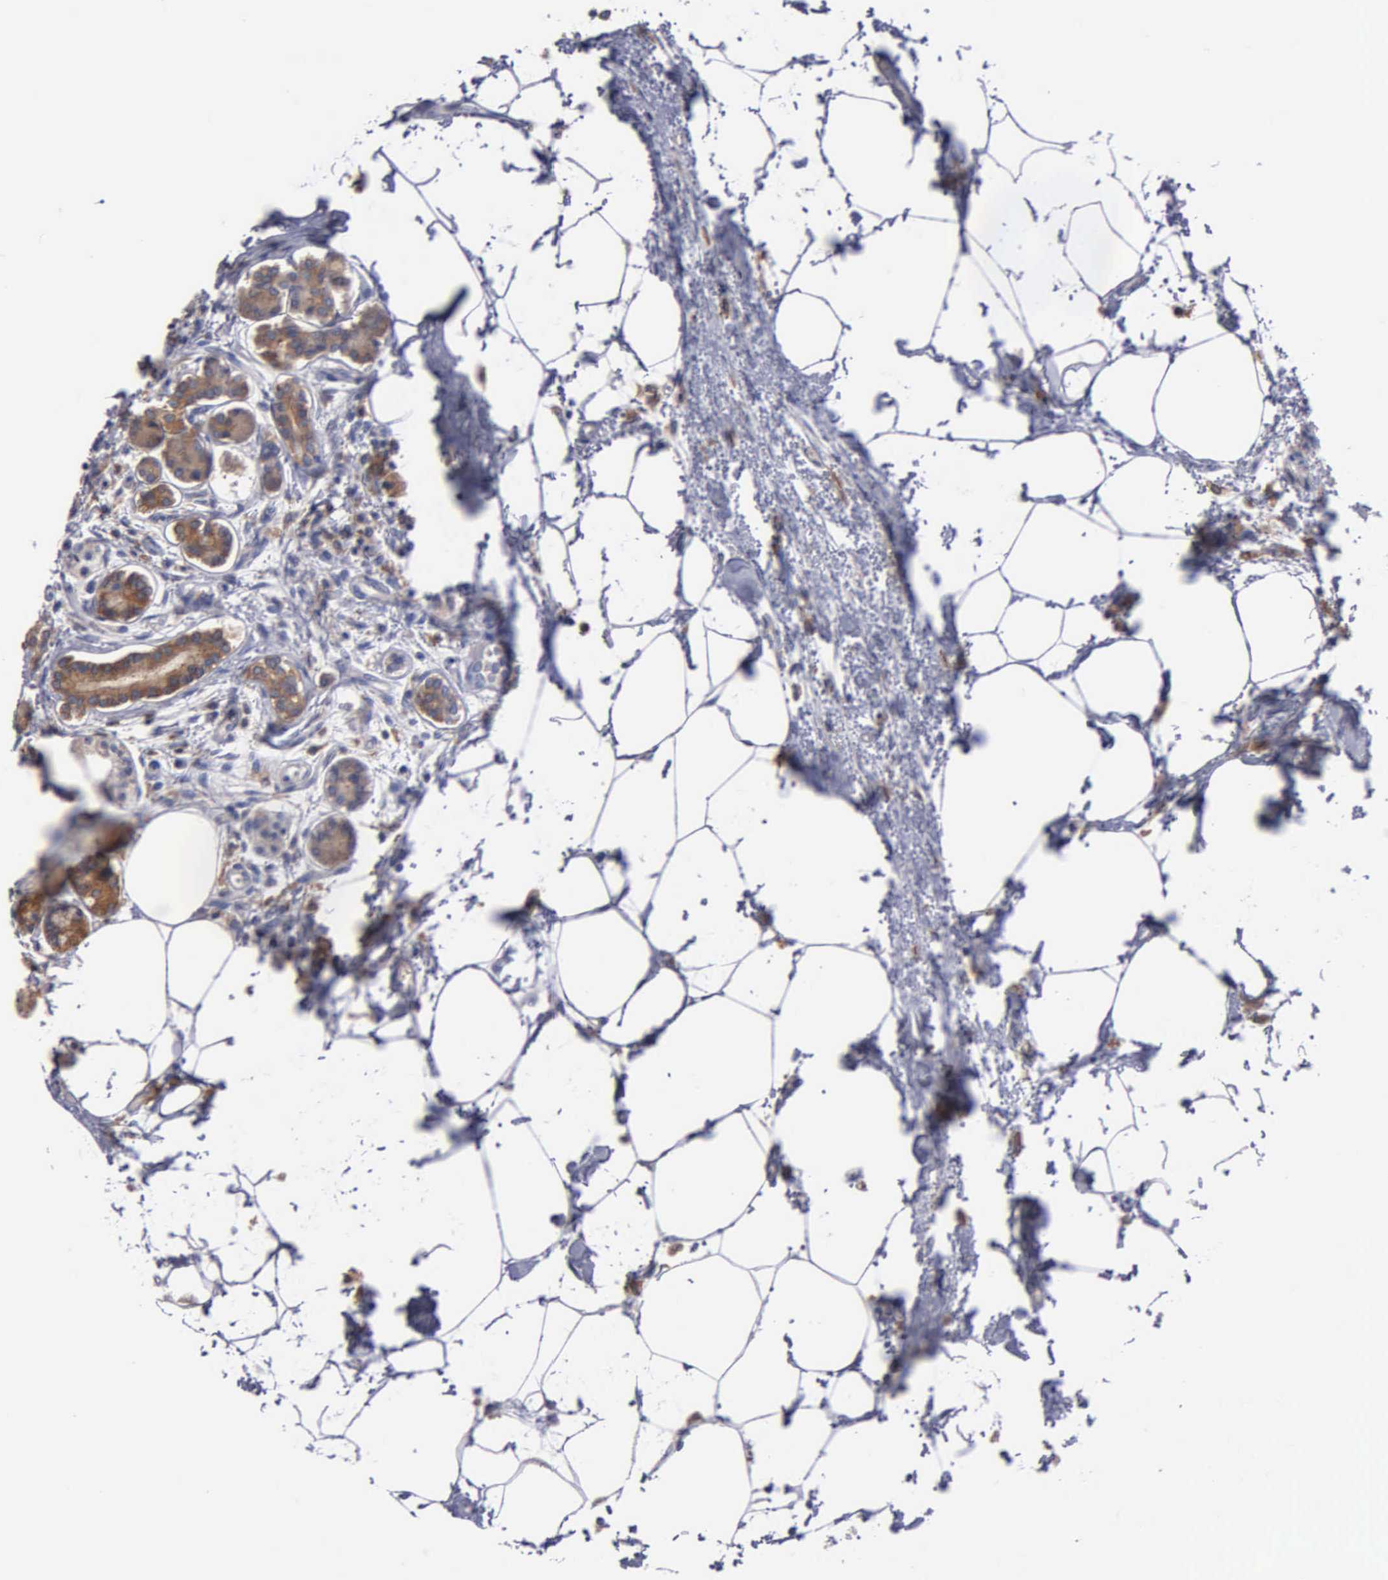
{"staining": {"intensity": "moderate", "quantity": ">75%", "location": "cytoplasmic/membranous"}, "tissue": "pancreas", "cell_type": "Exocrine glandular cells", "image_type": "normal", "snomed": [{"axis": "morphology", "description": "Normal tissue, NOS"}, {"axis": "topography", "description": "Pancreas"}, {"axis": "topography", "description": "Duodenum"}], "caption": "Immunohistochemistry (IHC) image of benign pancreas: pancreas stained using IHC exhibits medium levels of moderate protein expression localized specifically in the cytoplasmic/membranous of exocrine glandular cells, appearing as a cytoplasmic/membranous brown color.", "gene": "PTGS2", "patient": {"sex": "male", "age": 79}}